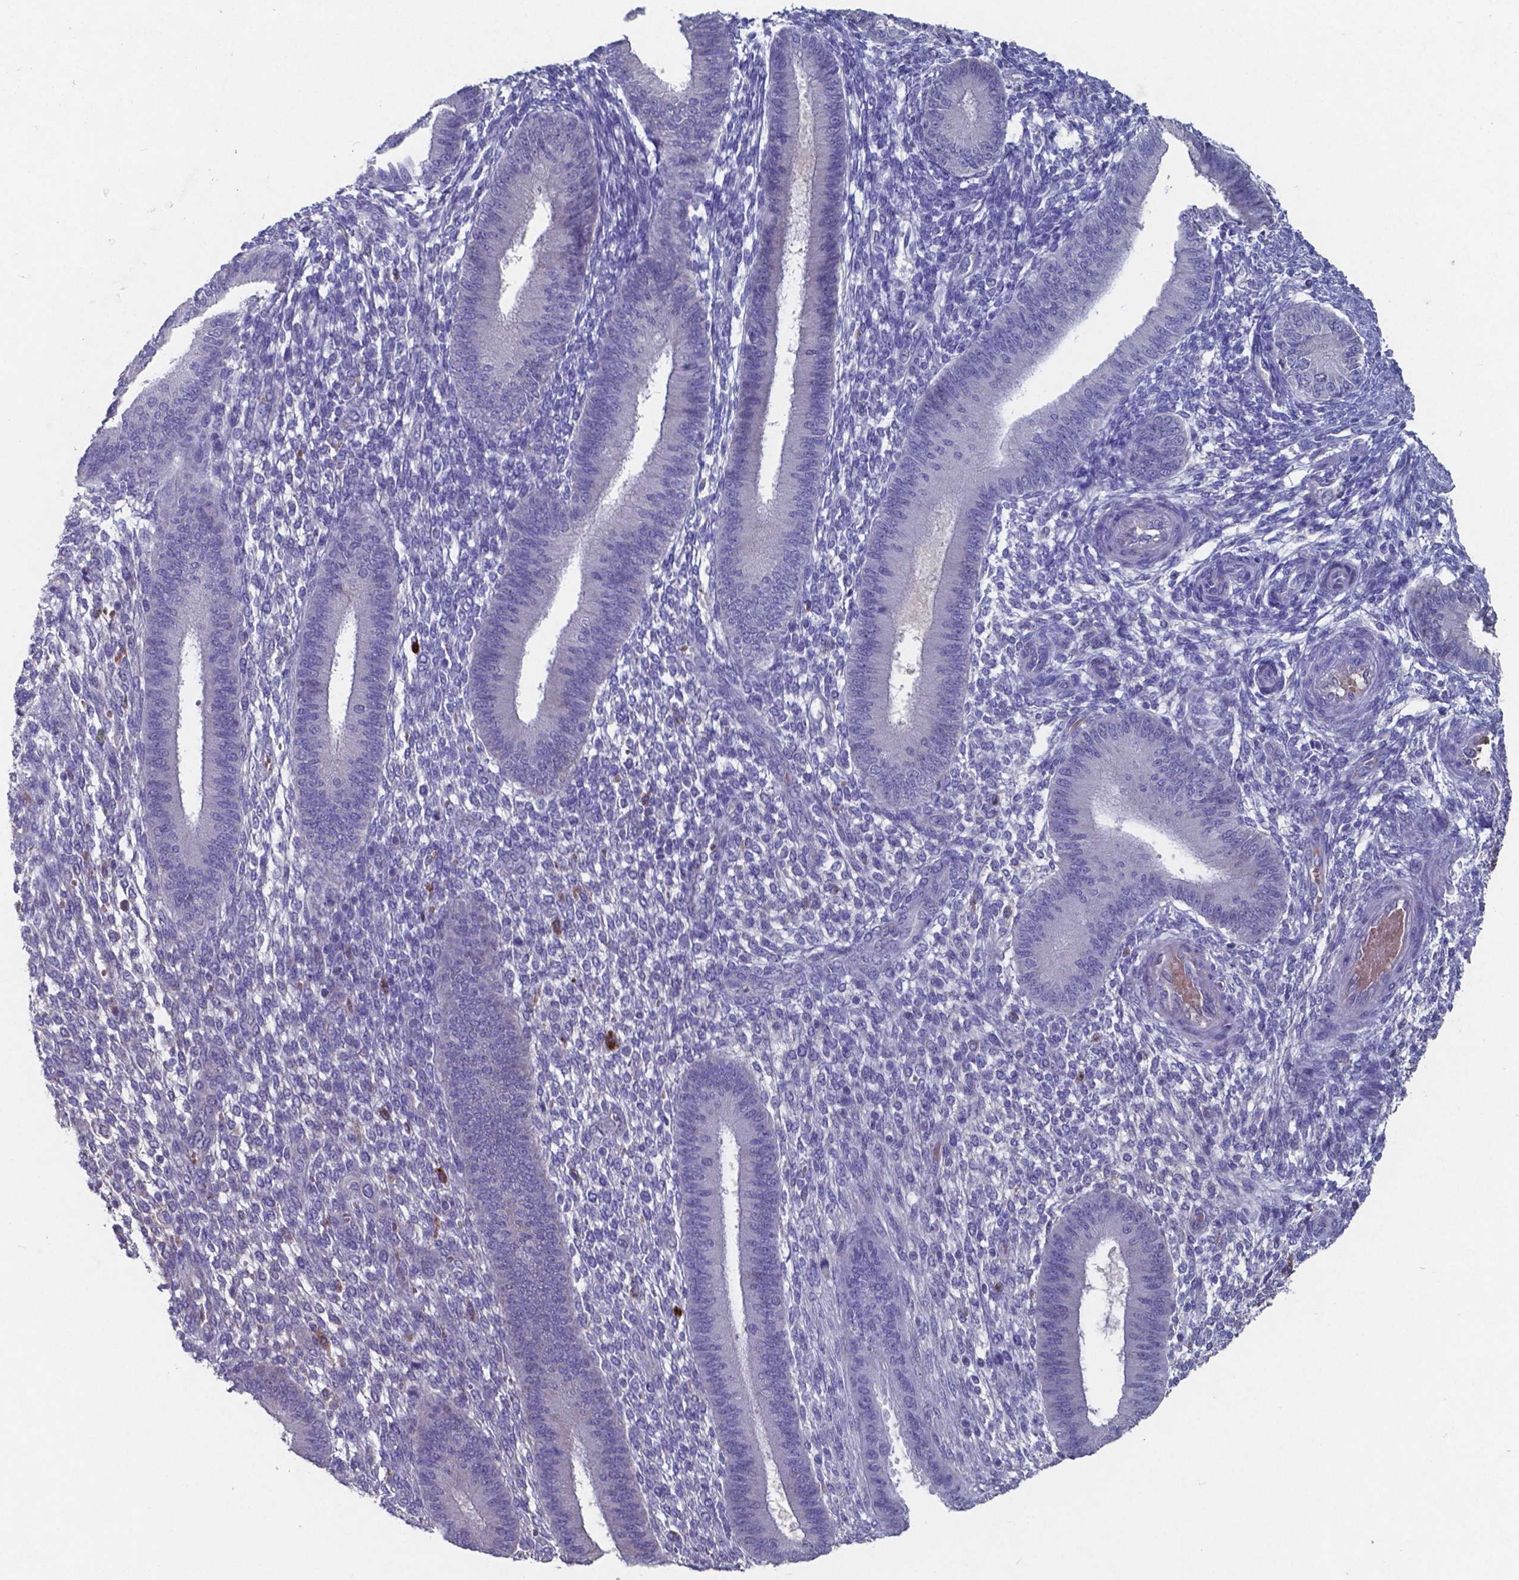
{"staining": {"intensity": "negative", "quantity": "none", "location": "none"}, "tissue": "endometrium", "cell_type": "Cells in endometrial stroma", "image_type": "normal", "snomed": [{"axis": "morphology", "description": "Normal tissue, NOS"}, {"axis": "topography", "description": "Endometrium"}], "caption": "This is an immunohistochemistry (IHC) micrograph of benign endometrium. There is no positivity in cells in endometrial stroma.", "gene": "TTR", "patient": {"sex": "female", "age": 39}}